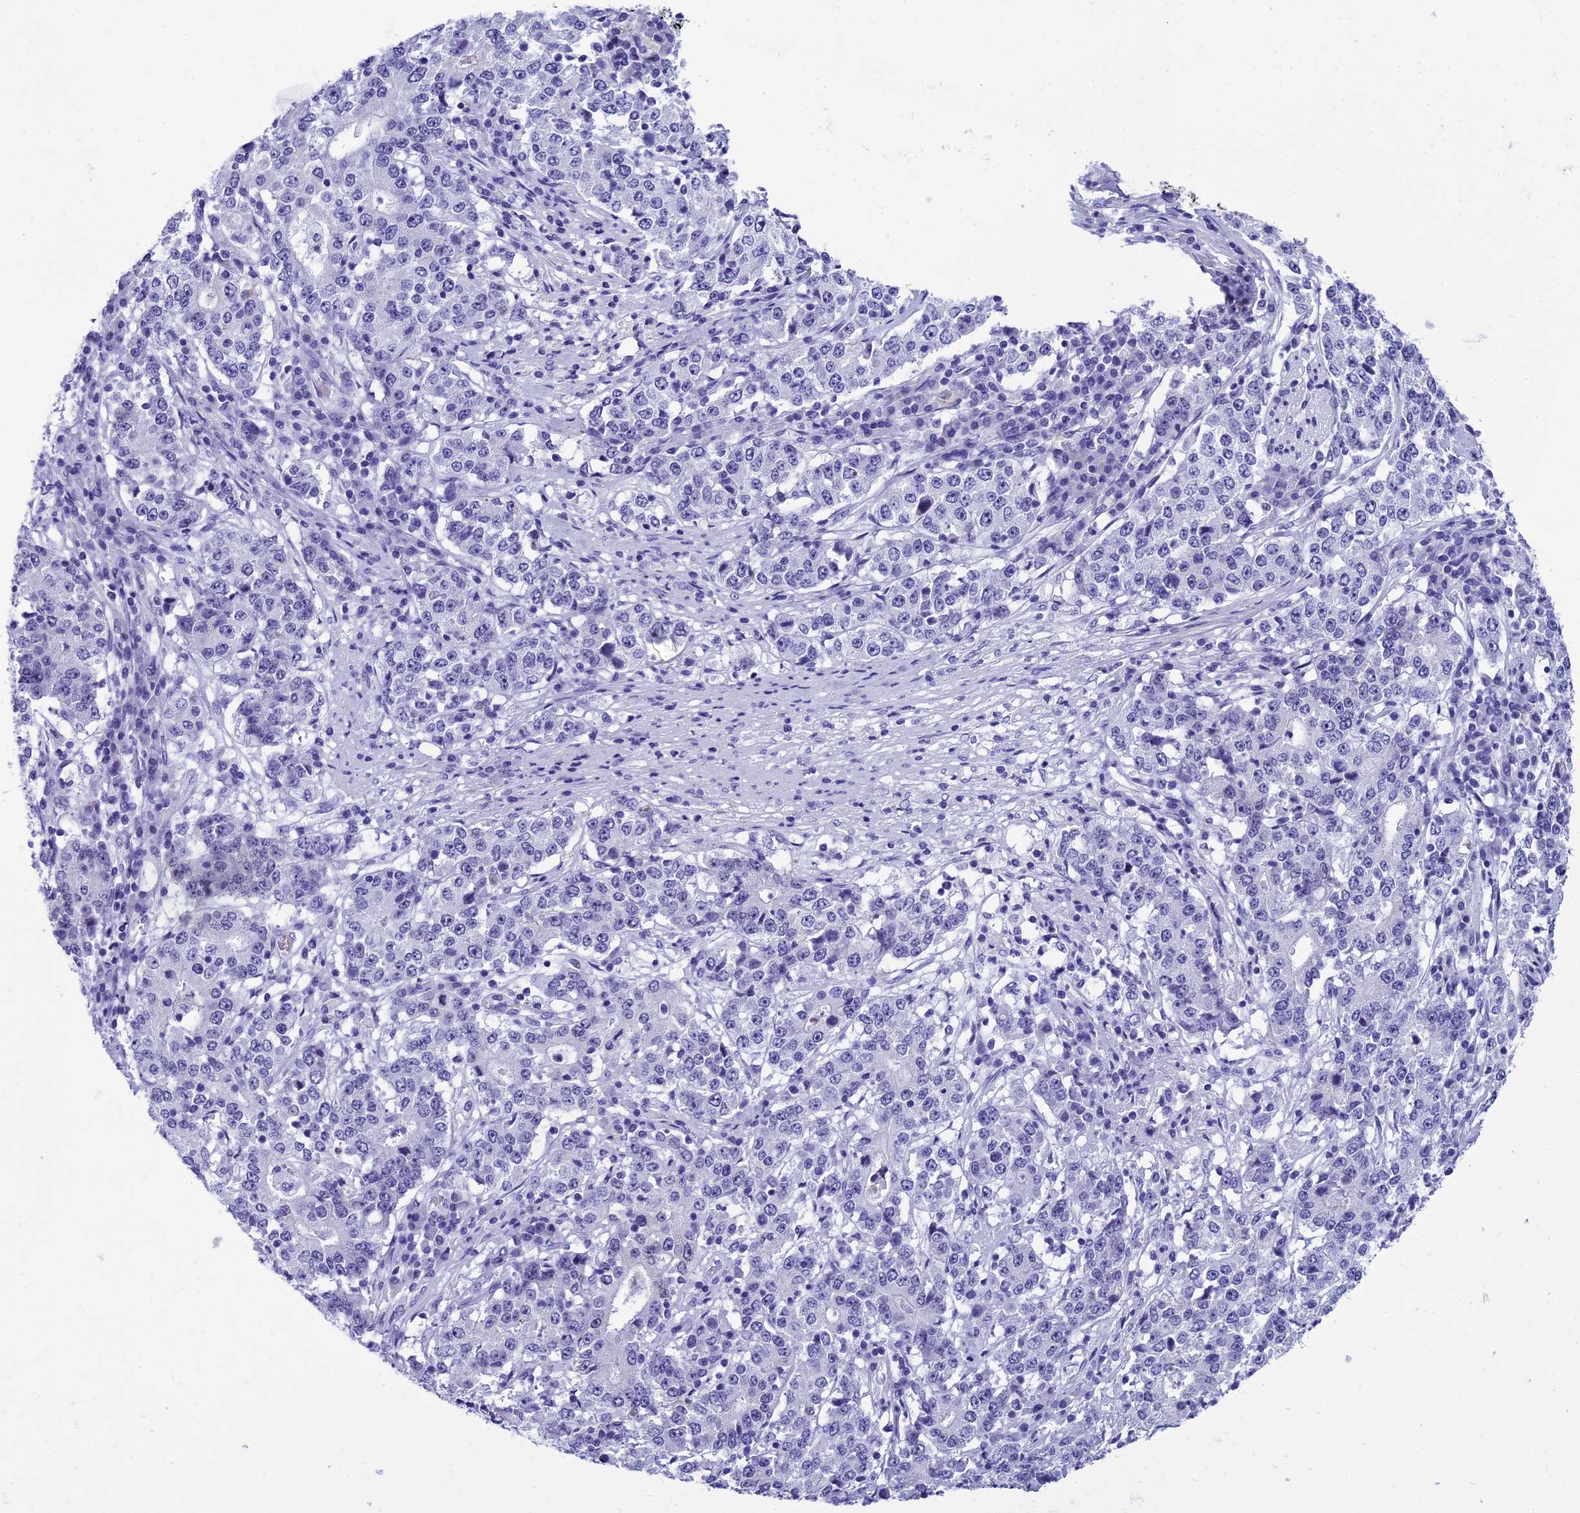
{"staining": {"intensity": "negative", "quantity": "none", "location": "none"}, "tissue": "stomach cancer", "cell_type": "Tumor cells", "image_type": "cancer", "snomed": [{"axis": "morphology", "description": "Adenocarcinoma, NOS"}, {"axis": "topography", "description": "Stomach"}], "caption": "Immunohistochemistry histopathology image of adenocarcinoma (stomach) stained for a protein (brown), which exhibits no positivity in tumor cells.", "gene": "KCTD14", "patient": {"sex": "male", "age": 59}}